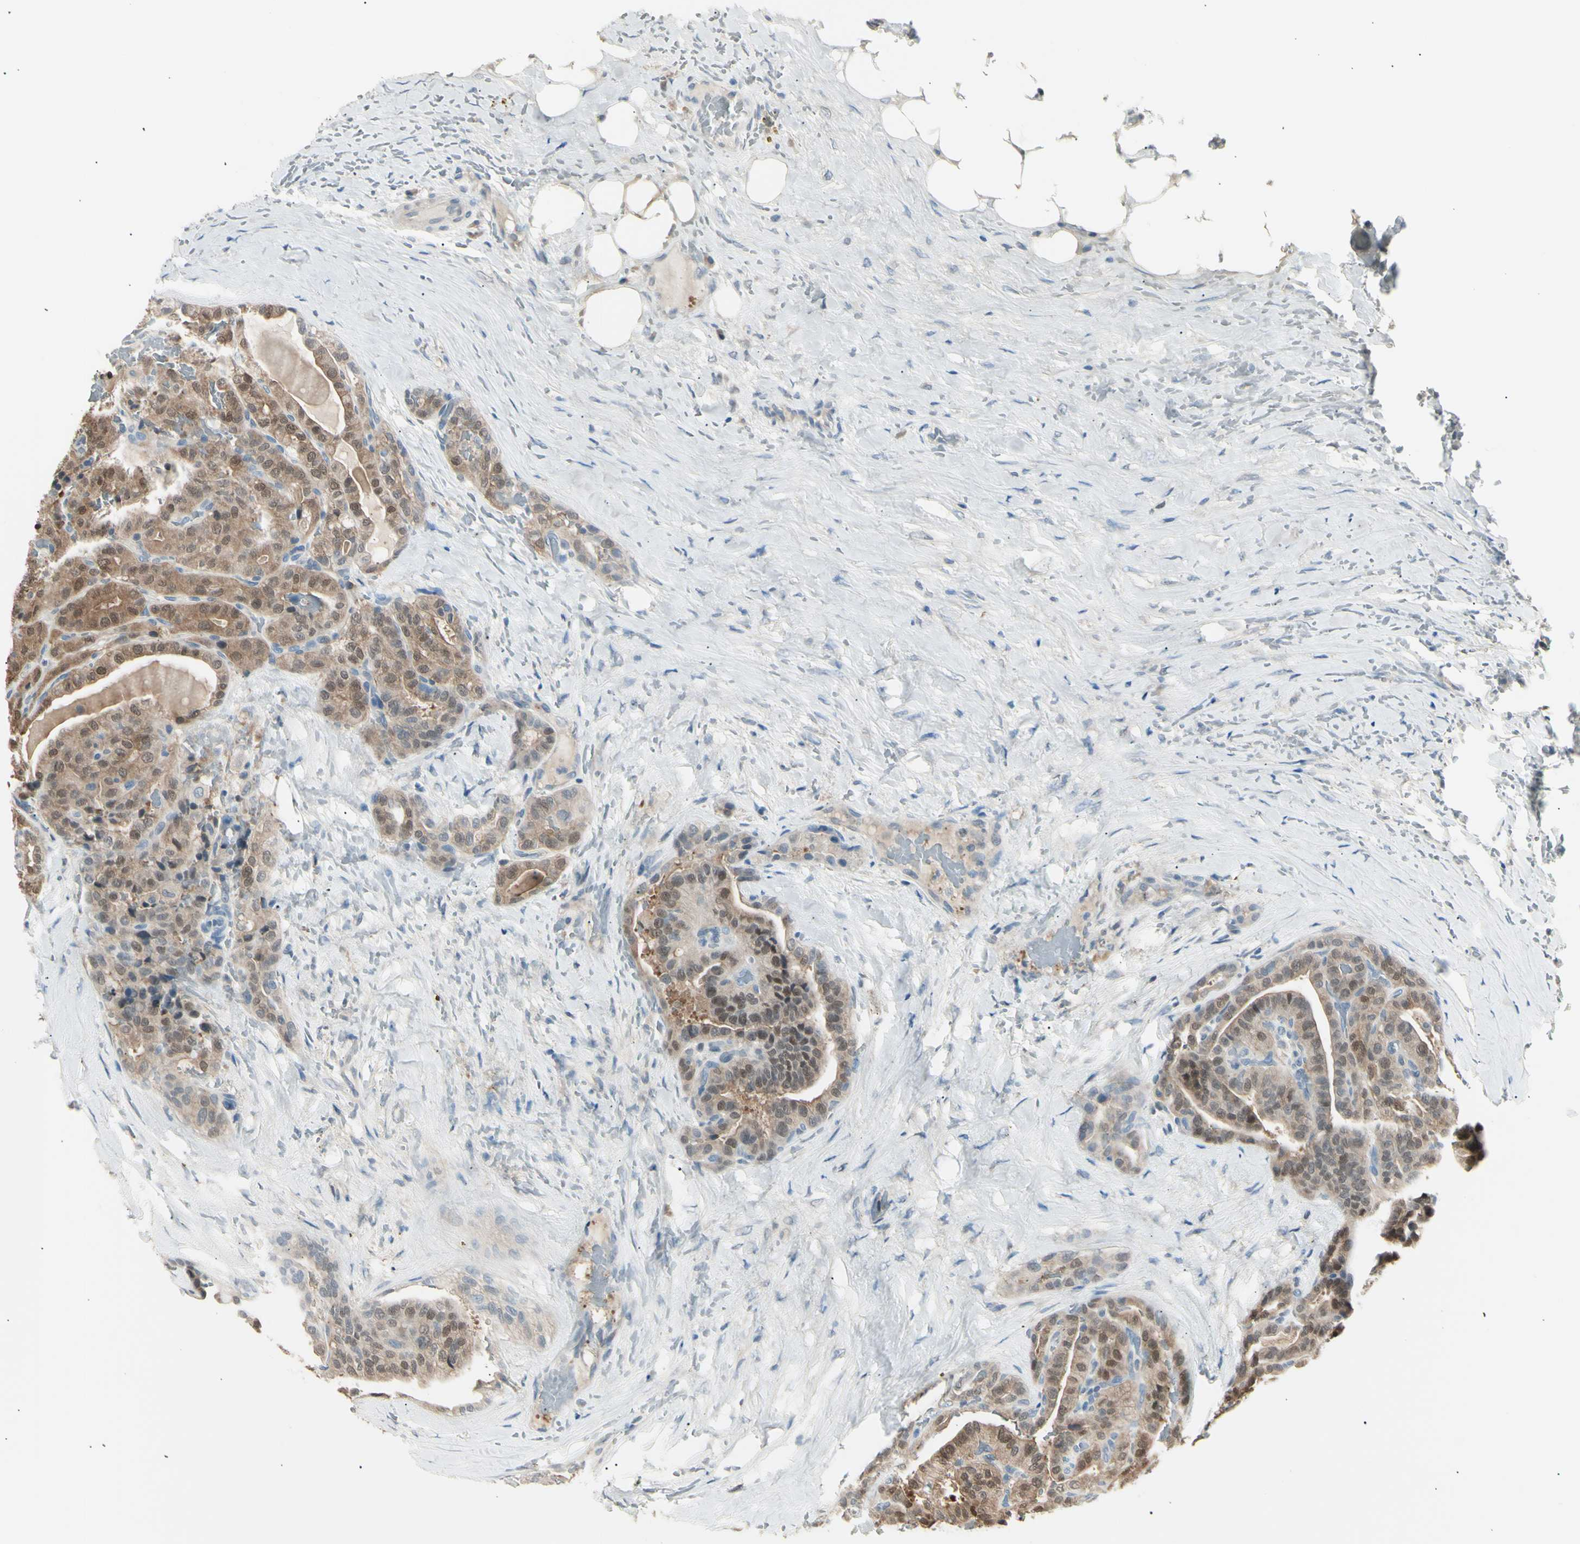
{"staining": {"intensity": "moderate", "quantity": ">75%", "location": "cytoplasmic/membranous,nuclear"}, "tissue": "thyroid cancer", "cell_type": "Tumor cells", "image_type": "cancer", "snomed": [{"axis": "morphology", "description": "Papillary adenocarcinoma, NOS"}, {"axis": "topography", "description": "Thyroid gland"}], "caption": "Moderate cytoplasmic/membranous and nuclear positivity is seen in approximately >75% of tumor cells in thyroid papillary adenocarcinoma.", "gene": "LHPP", "patient": {"sex": "male", "age": 77}}